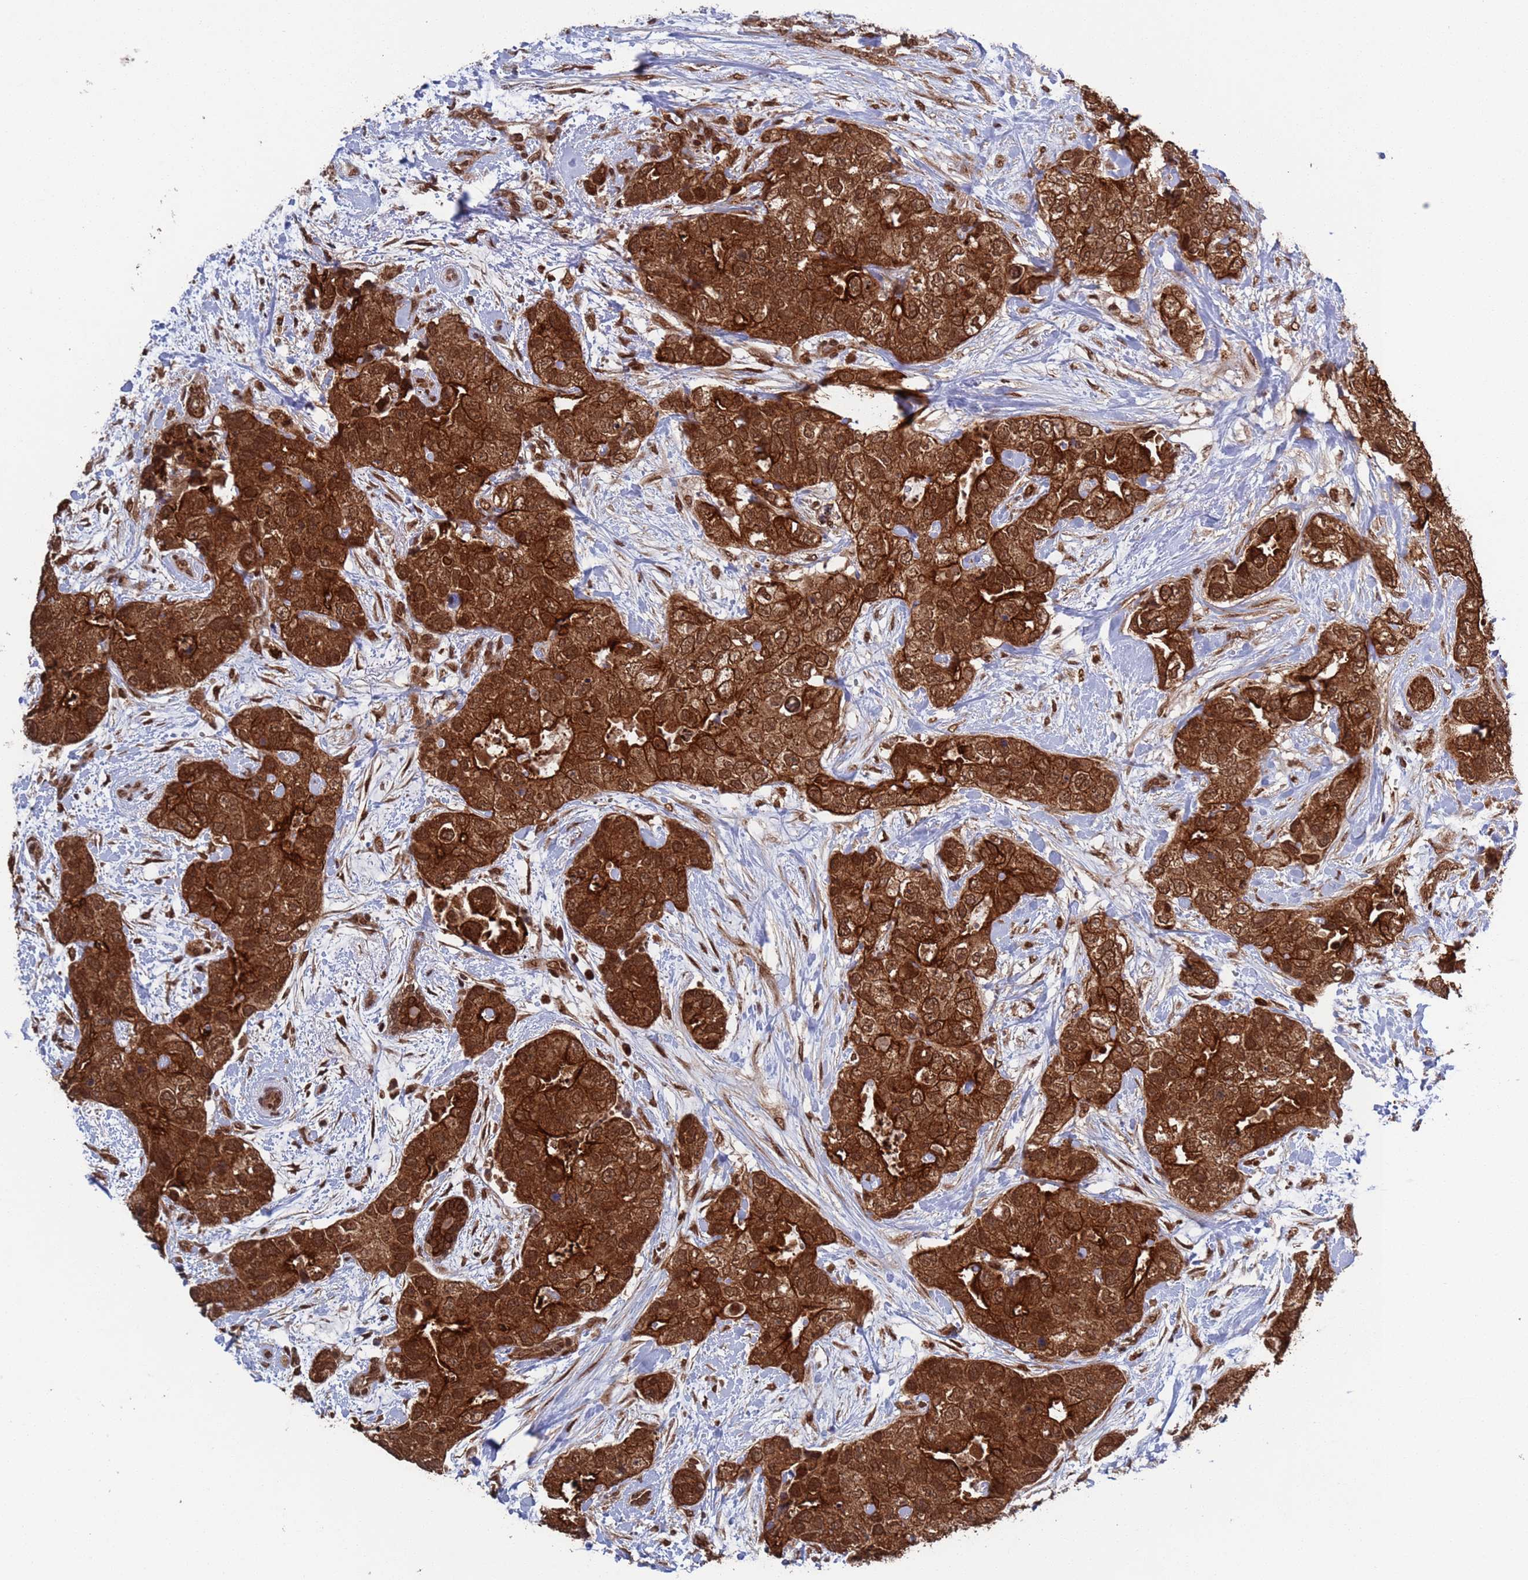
{"staining": {"intensity": "strong", "quantity": ">75%", "location": "cytoplasmic/membranous,nuclear"}, "tissue": "breast cancer", "cell_type": "Tumor cells", "image_type": "cancer", "snomed": [{"axis": "morphology", "description": "Duct carcinoma"}, {"axis": "topography", "description": "Breast"}], "caption": "This is a histology image of immunohistochemistry staining of breast intraductal carcinoma, which shows strong expression in the cytoplasmic/membranous and nuclear of tumor cells.", "gene": "FUBP3", "patient": {"sex": "female", "age": 62}}